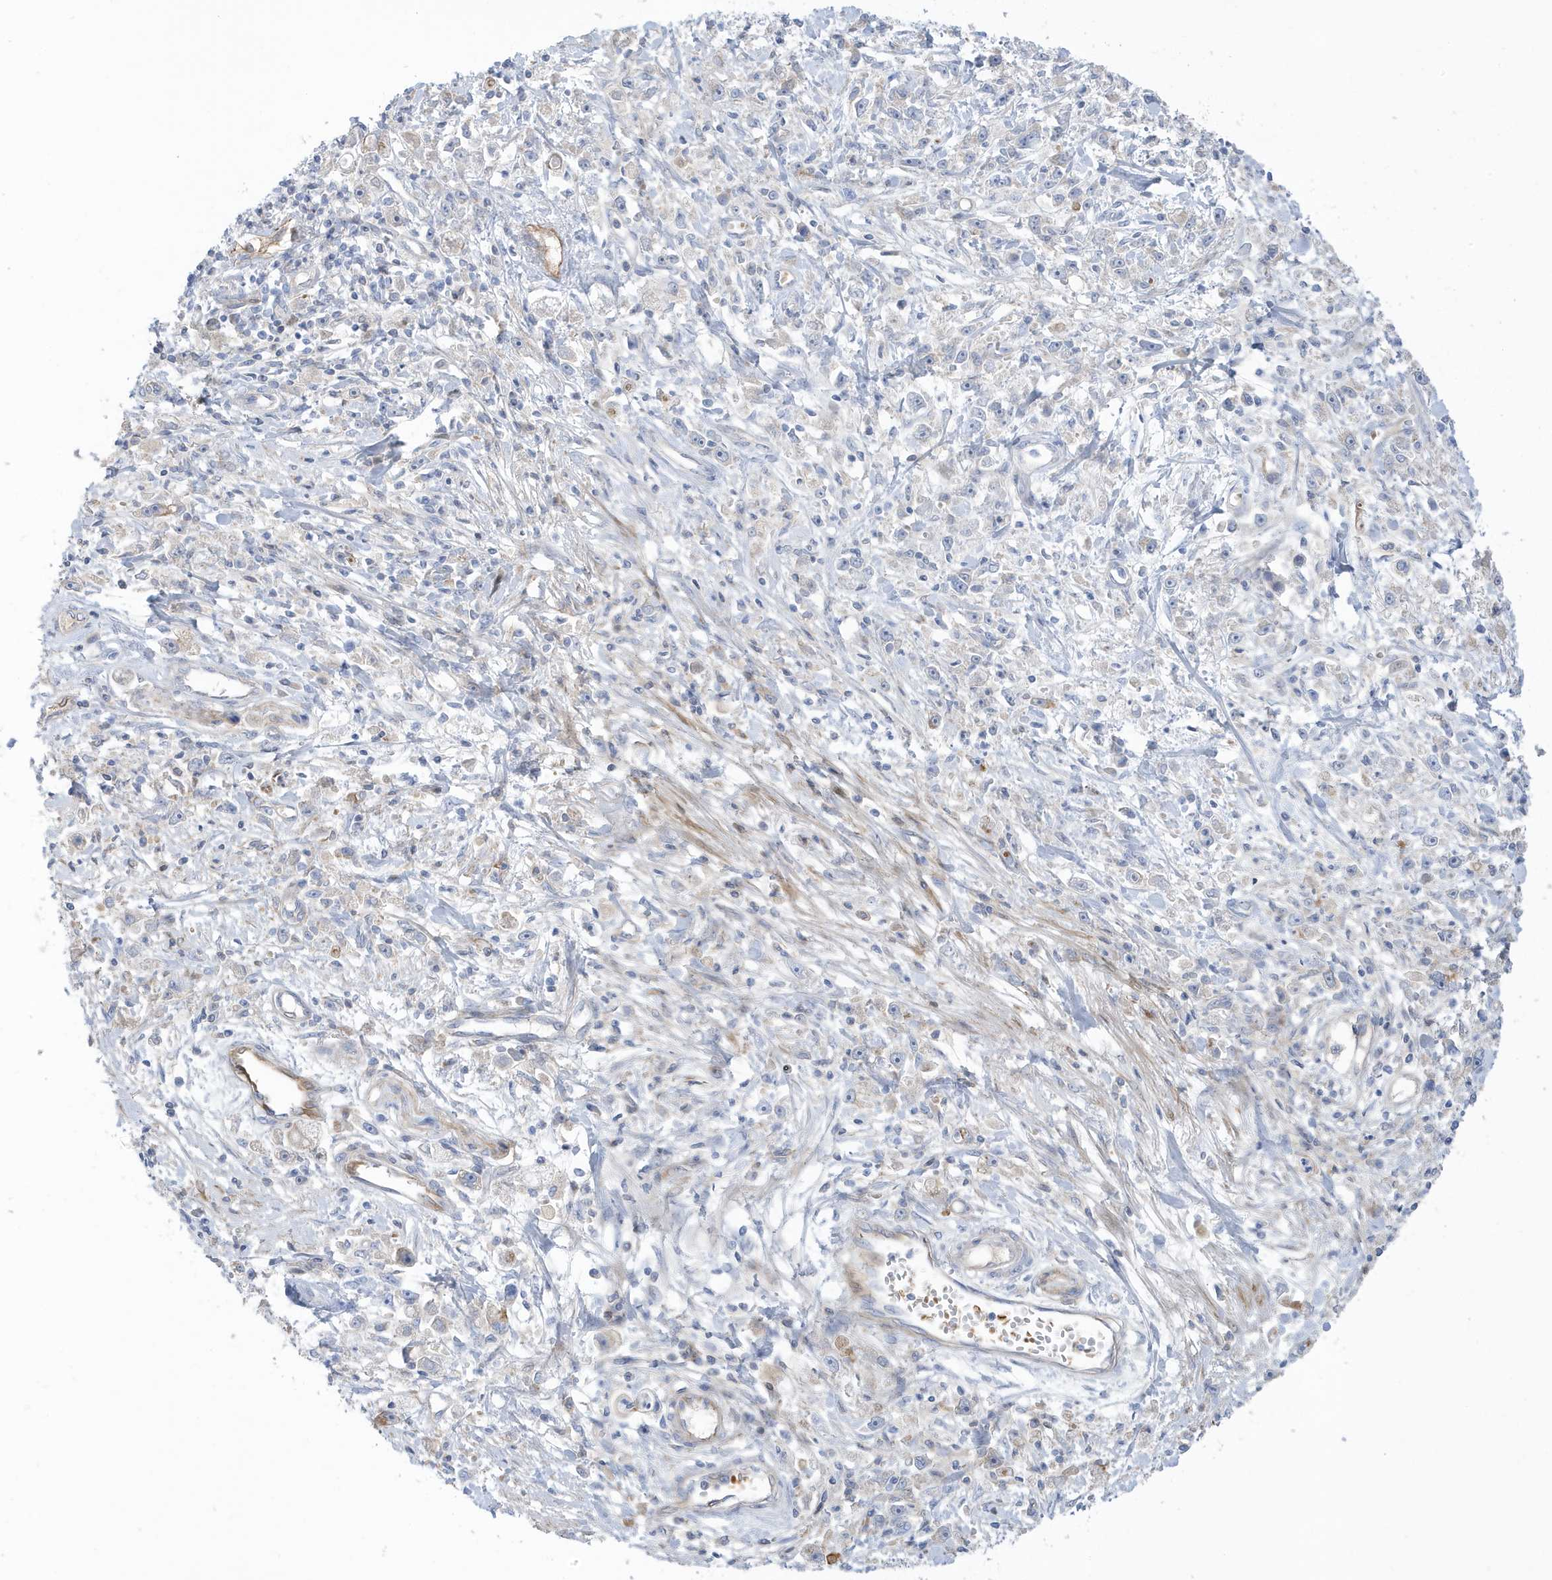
{"staining": {"intensity": "negative", "quantity": "none", "location": "none"}, "tissue": "stomach cancer", "cell_type": "Tumor cells", "image_type": "cancer", "snomed": [{"axis": "morphology", "description": "Adenocarcinoma, NOS"}, {"axis": "topography", "description": "Stomach"}], "caption": "This is an immunohistochemistry (IHC) photomicrograph of human adenocarcinoma (stomach). There is no staining in tumor cells.", "gene": "ATP13A5", "patient": {"sex": "female", "age": 59}}